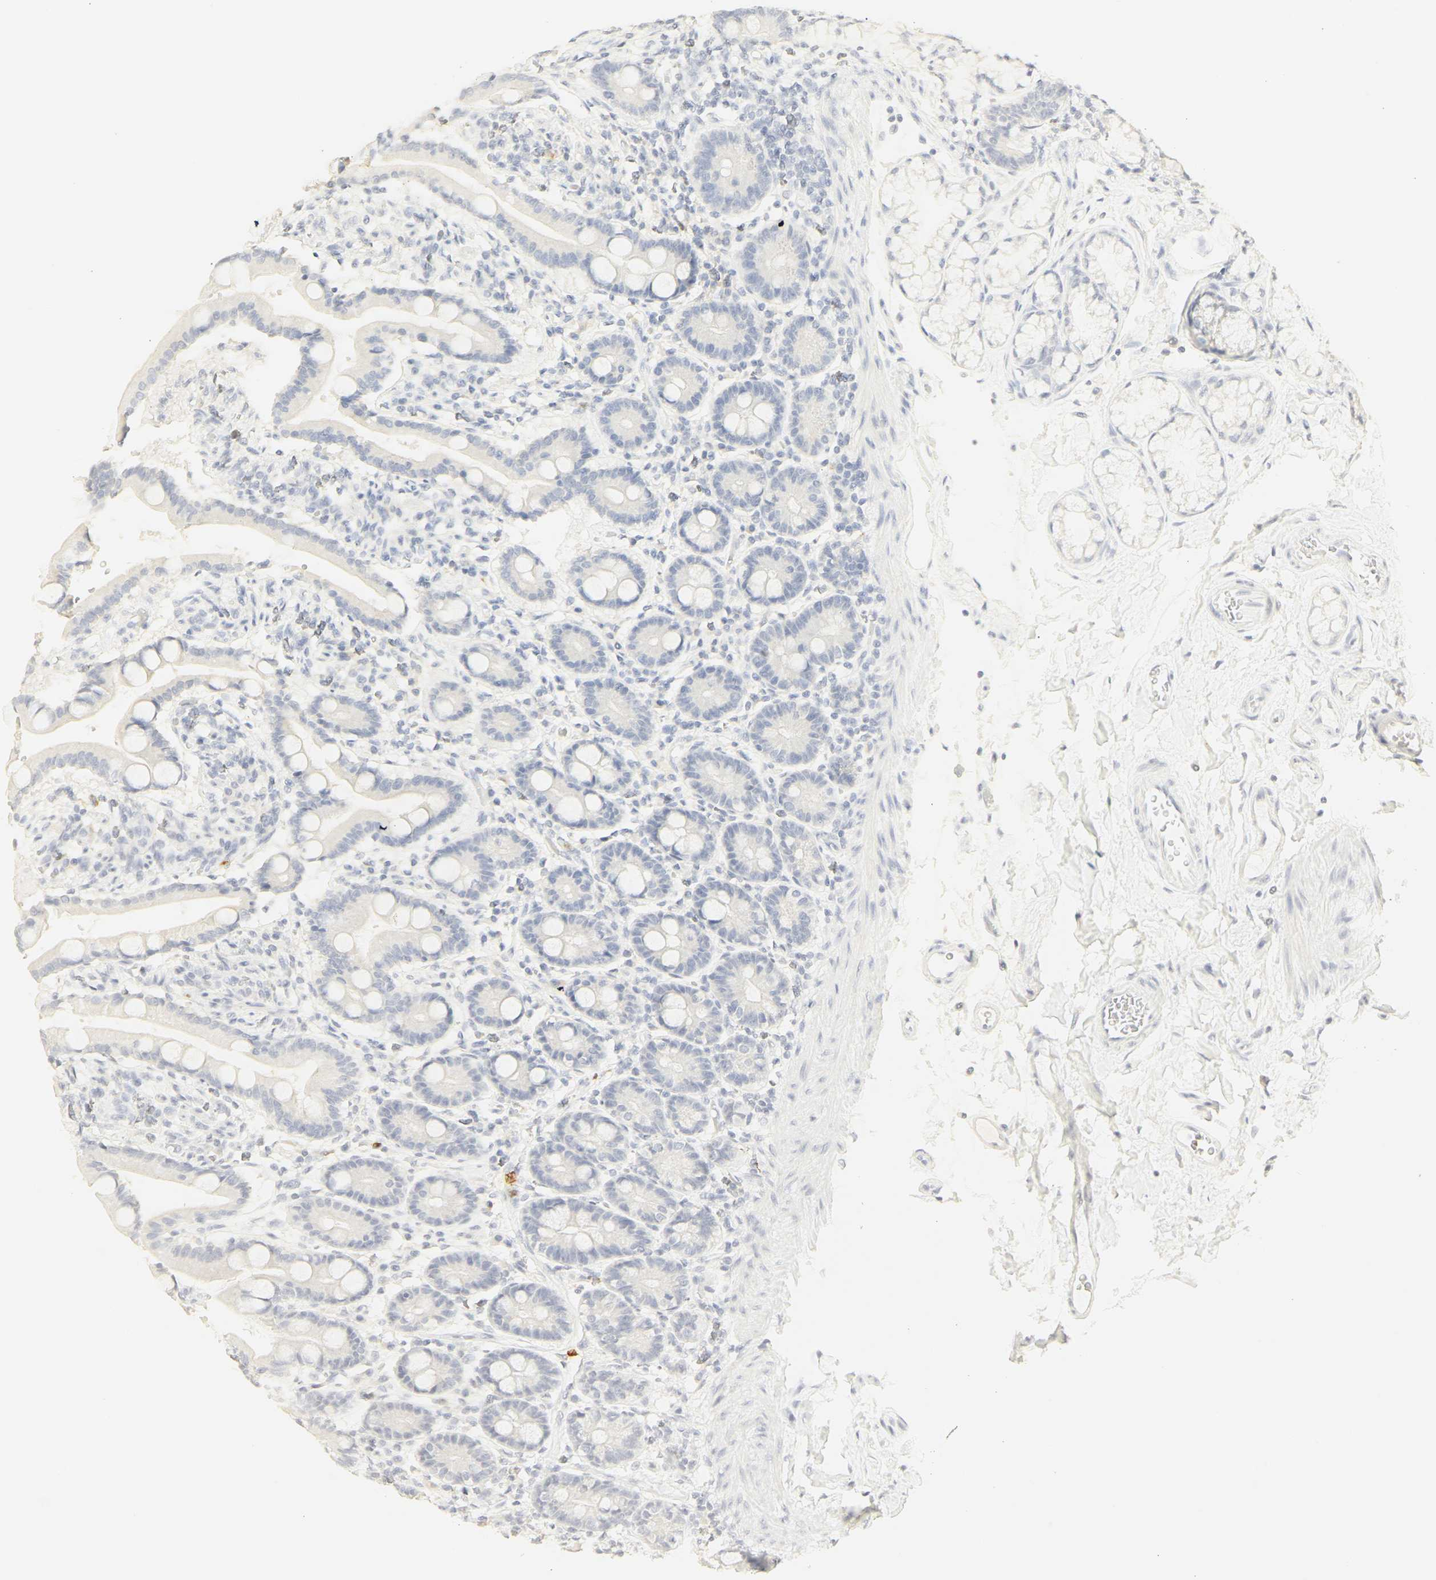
{"staining": {"intensity": "negative", "quantity": "none", "location": "none"}, "tissue": "duodenum", "cell_type": "Glandular cells", "image_type": "normal", "snomed": [{"axis": "morphology", "description": "Normal tissue, NOS"}, {"axis": "topography", "description": "Duodenum"}], "caption": "IHC photomicrograph of unremarkable duodenum: human duodenum stained with DAB shows no significant protein expression in glandular cells.", "gene": "MPO", "patient": {"sex": "male", "age": 54}}